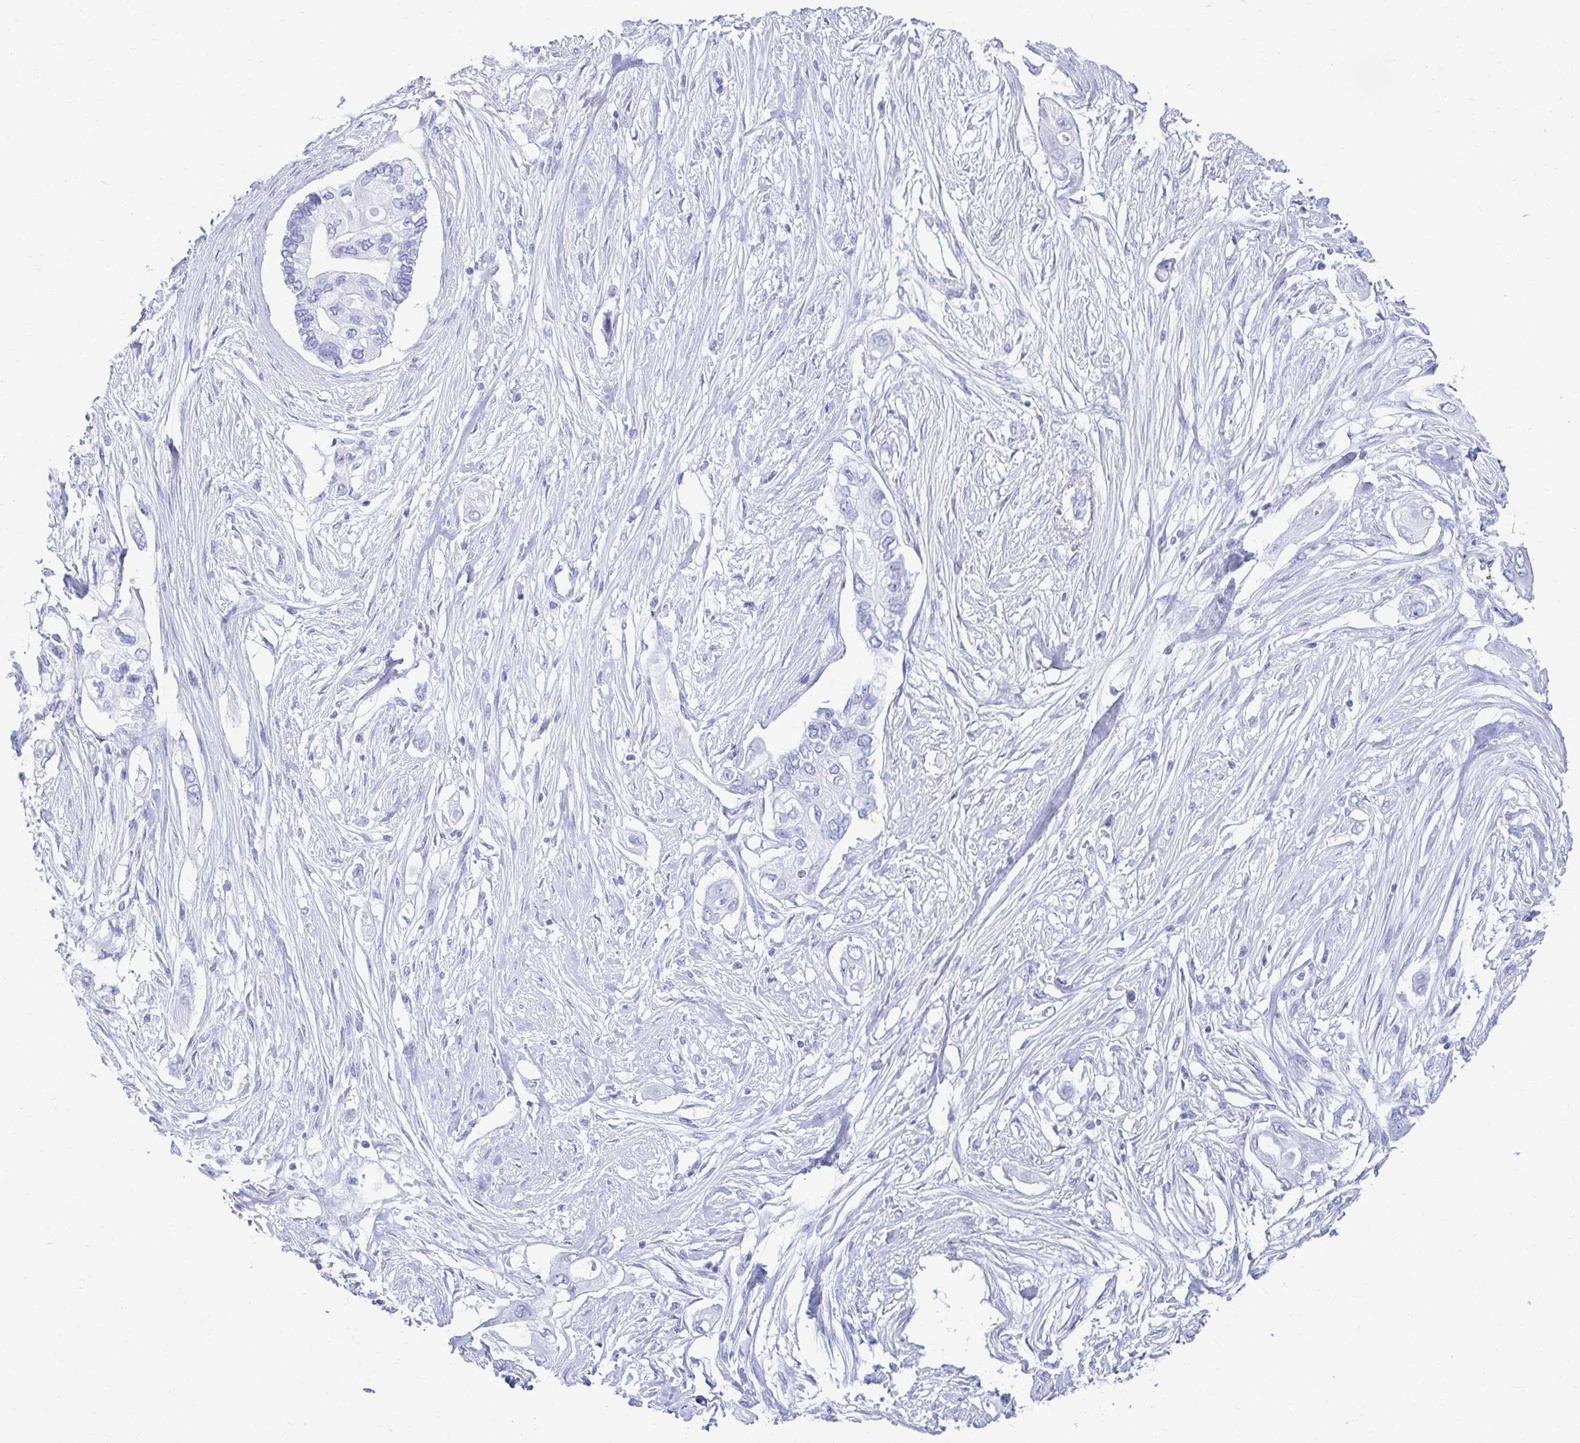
{"staining": {"intensity": "negative", "quantity": "none", "location": "none"}, "tissue": "pancreatic cancer", "cell_type": "Tumor cells", "image_type": "cancer", "snomed": [{"axis": "morphology", "description": "Adenocarcinoma, NOS"}, {"axis": "topography", "description": "Pancreas"}], "caption": "A high-resolution photomicrograph shows immunohistochemistry staining of pancreatic cancer (adenocarcinoma), which reveals no significant expression in tumor cells.", "gene": "ATP4B", "patient": {"sex": "female", "age": 63}}